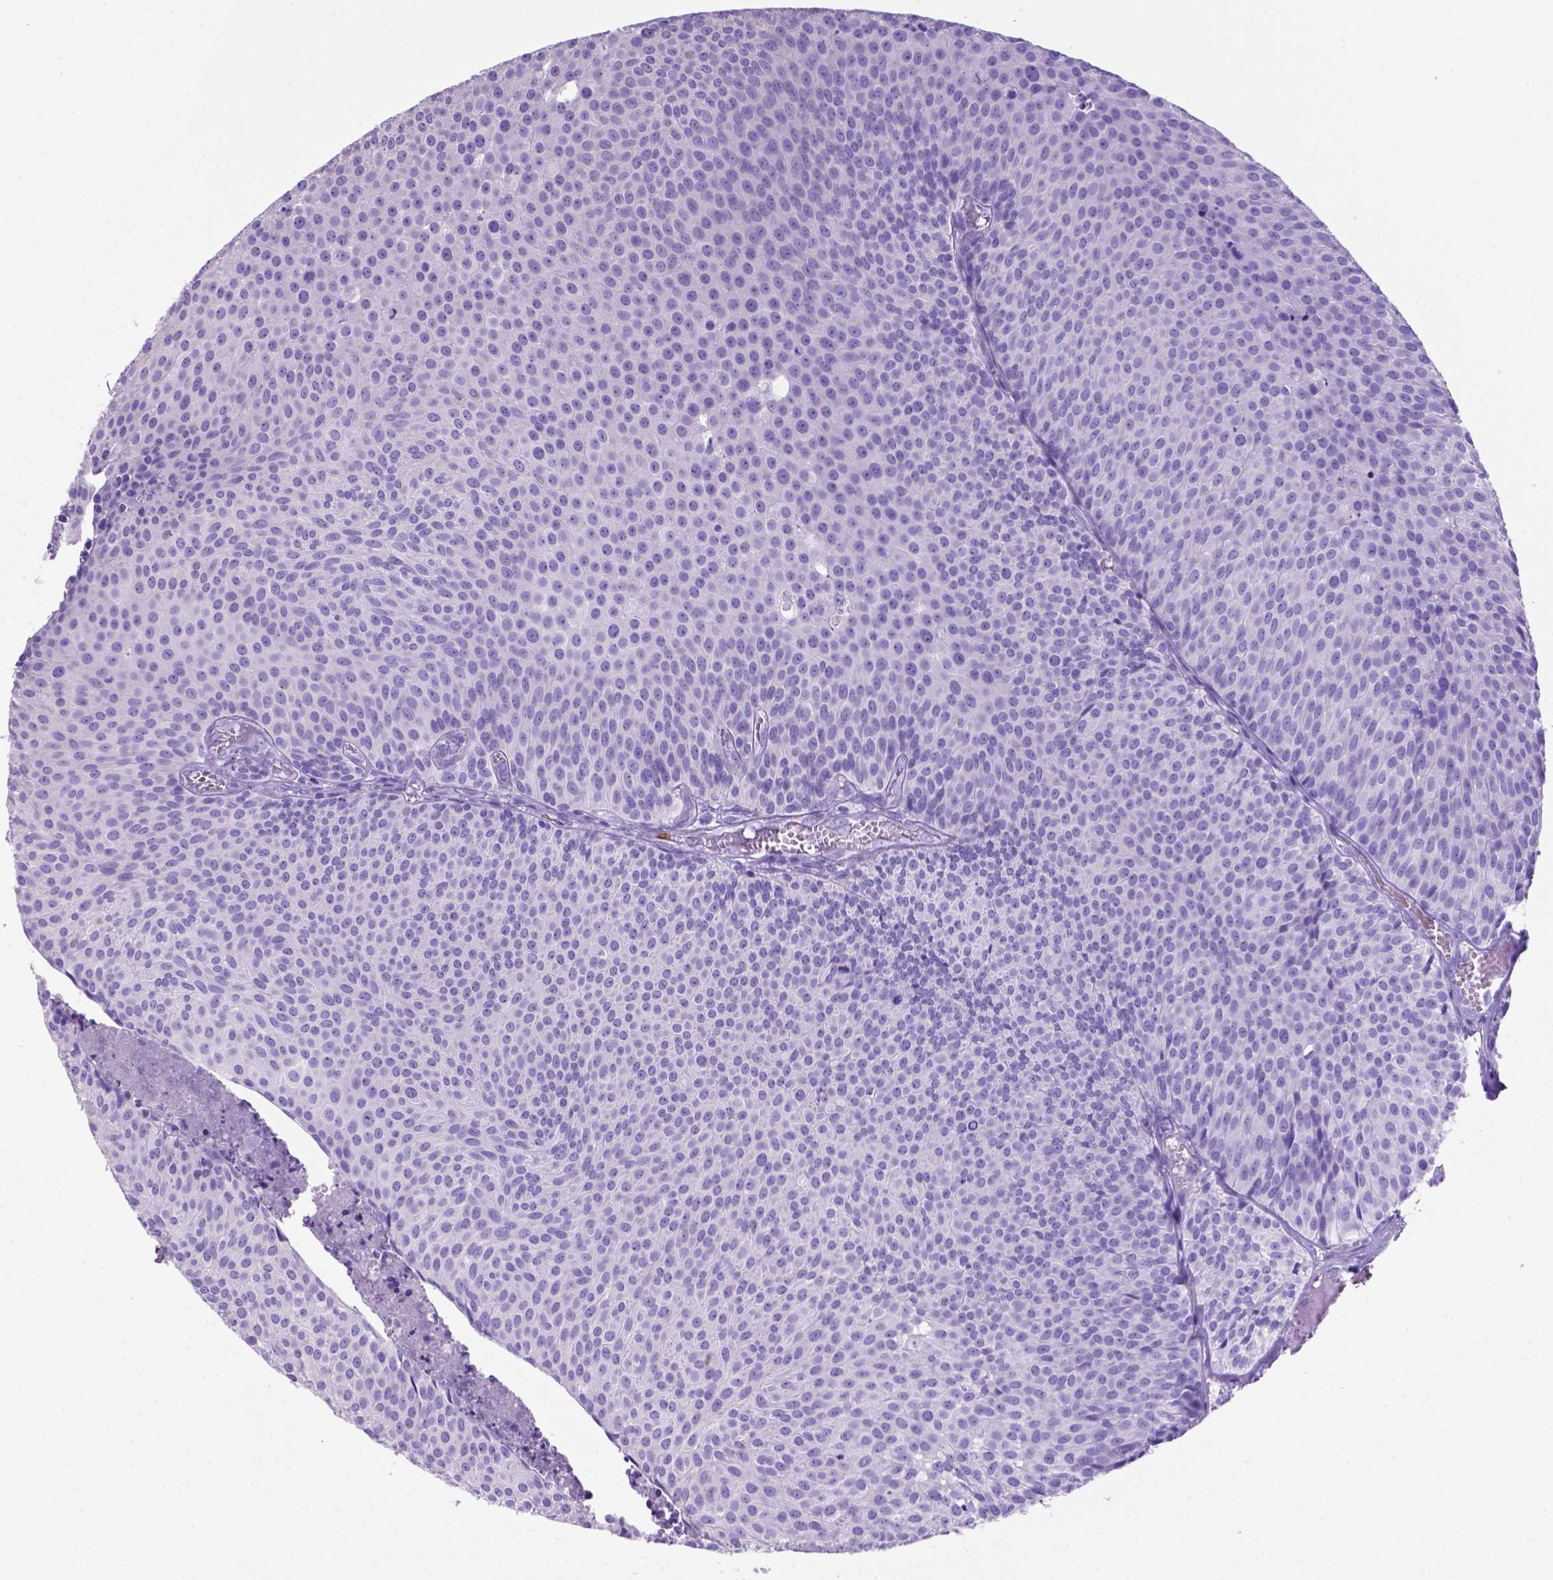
{"staining": {"intensity": "negative", "quantity": "none", "location": "none"}, "tissue": "urothelial cancer", "cell_type": "Tumor cells", "image_type": "cancer", "snomed": [{"axis": "morphology", "description": "Urothelial carcinoma, Low grade"}, {"axis": "topography", "description": "Urinary bladder"}], "caption": "High magnification brightfield microscopy of low-grade urothelial carcinoma stained with DAB (3,3'-diaminobenzidine) (brown) and counterstained with hematoxylin (blue): tumor cells show no significant staining.", "gene": "LZTR1", "patient": {"sex": "male", "age": 63}}